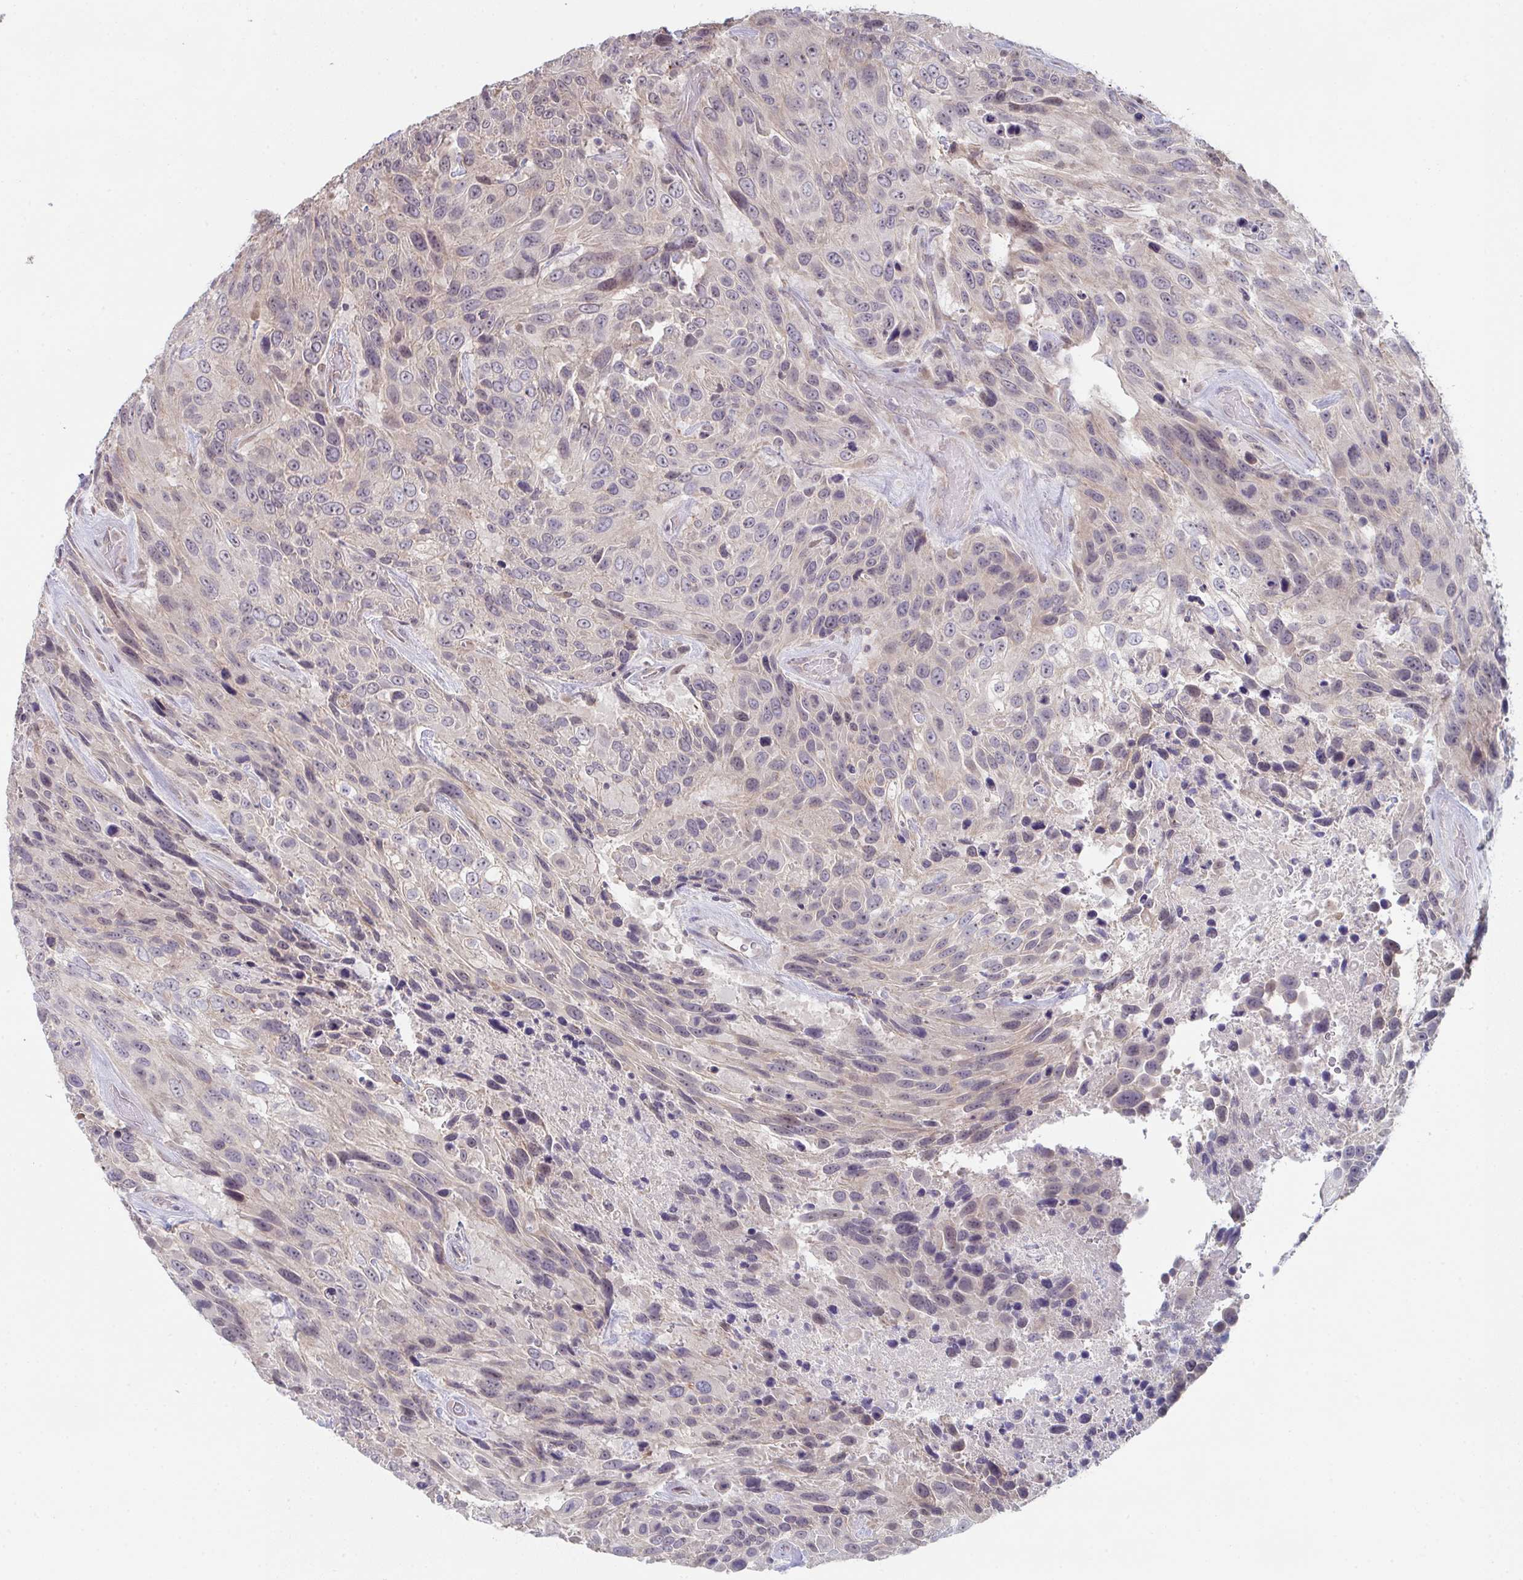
{"staining": {"intensity": "negative", "quantity": "none", "location": "none"}, "tissue": "urothelial cancer", "cell_type": "Tumor cells", "image_type": "cancer", "snomed": [{"axis": "morphology", "description": "Urothelial carcinoma, High grade"}, {"axis": "topography", "description": "Urinary bladder"}], "caption": "Protein analysis of urothelial carcinoma (high-grade) displays no significant staining in tumor cells.", "gene": "ZNF214", "patient": {"sex": "female", "age": 70}}